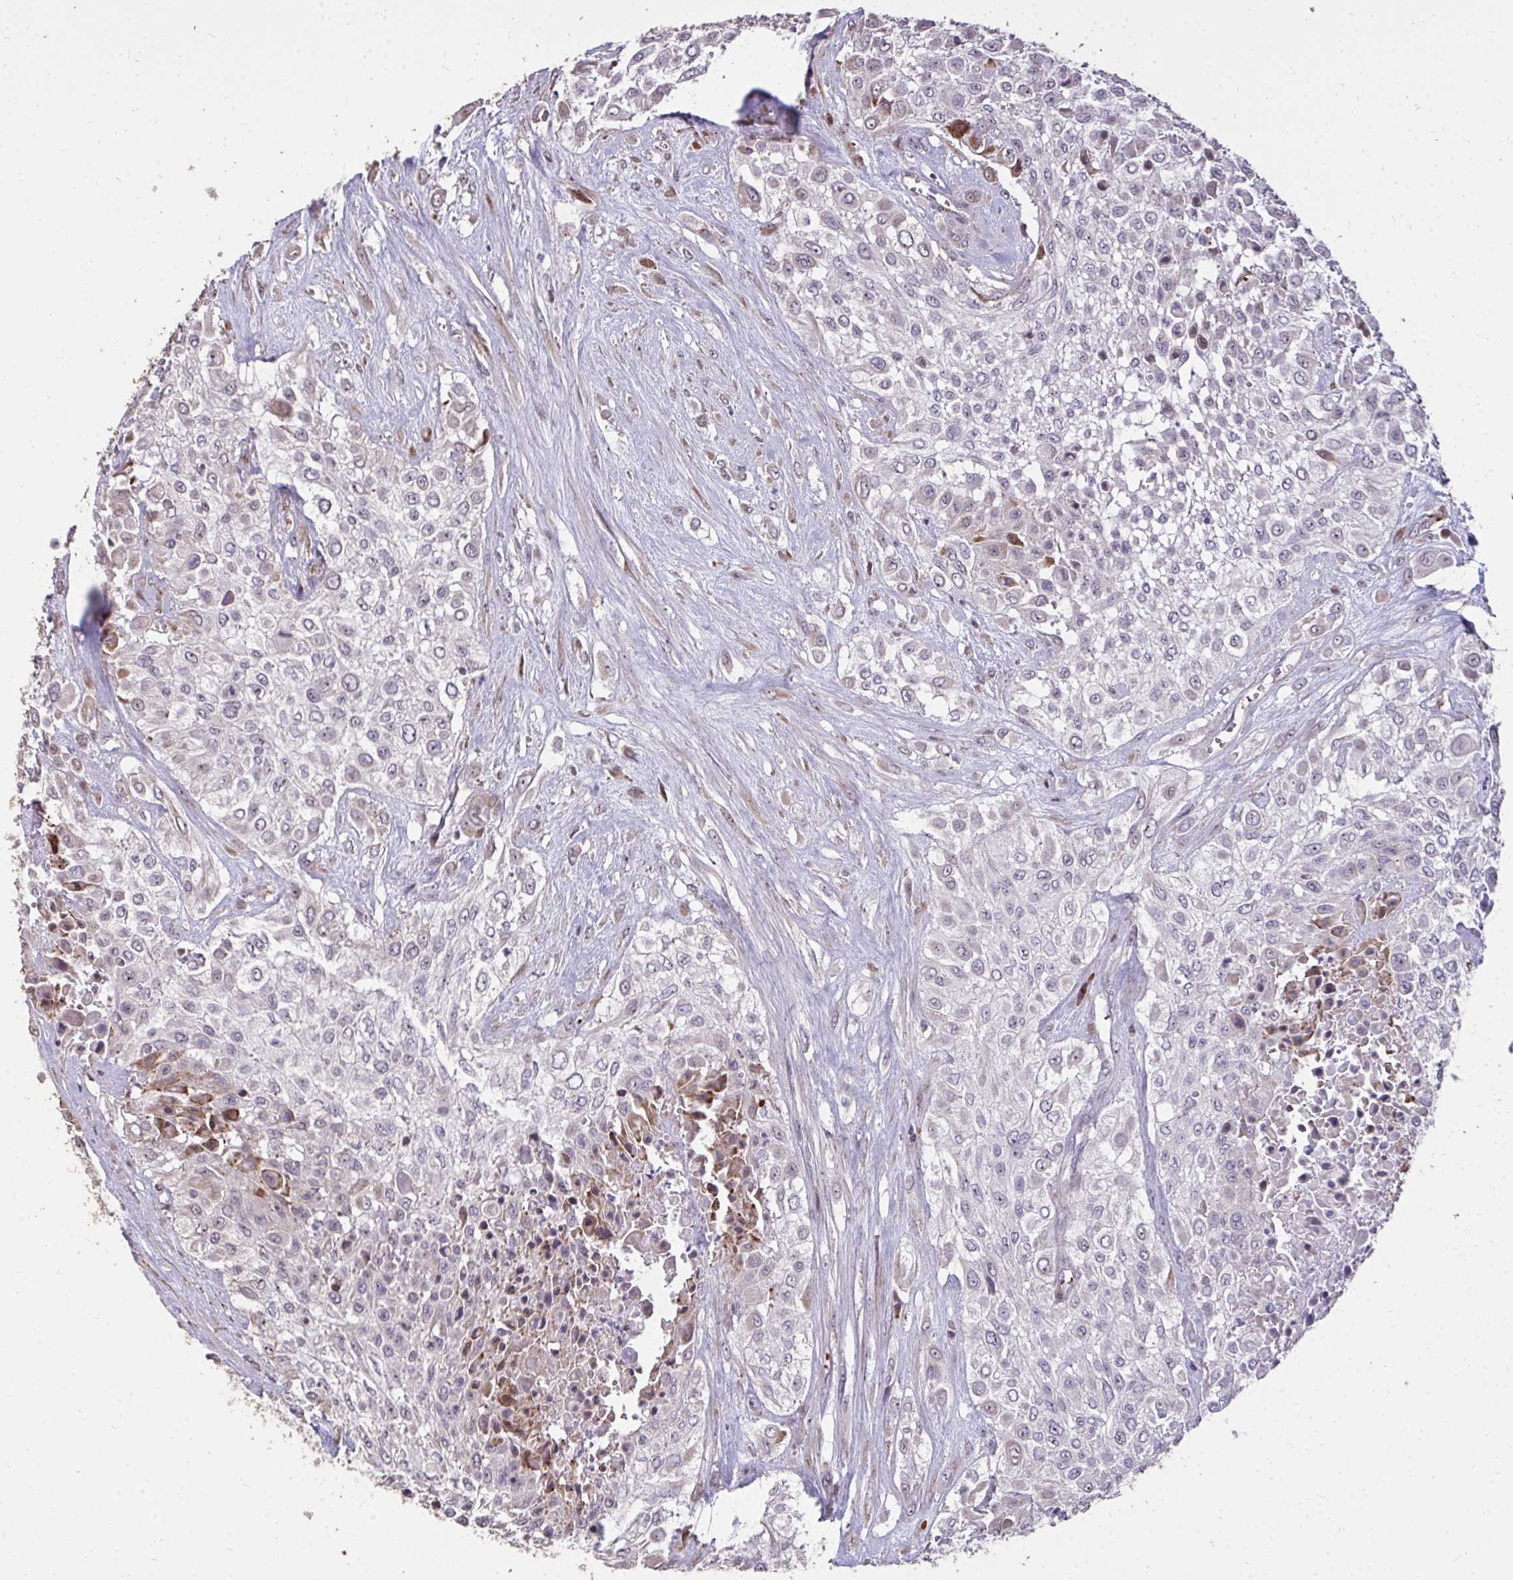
{"staining": {"intensity": "negative", "quantity": "none", "location": "none"}, "tissue": "urothelial cancer", "cell_type": "Tumor cells", "image_type": "cancer", "snomed": [{"axis": "morphology", "description": "Urothelial carcinoma, High grade"}, {"axis": "topography", "description": "Urinary bladder"}], "caption": "Immunohistochemistry of human high-grade urothelial carcinoma displays no staining in tumor cells.", "gene": "FIBCD1", "patient": {"sex": "male", "age": 57}}